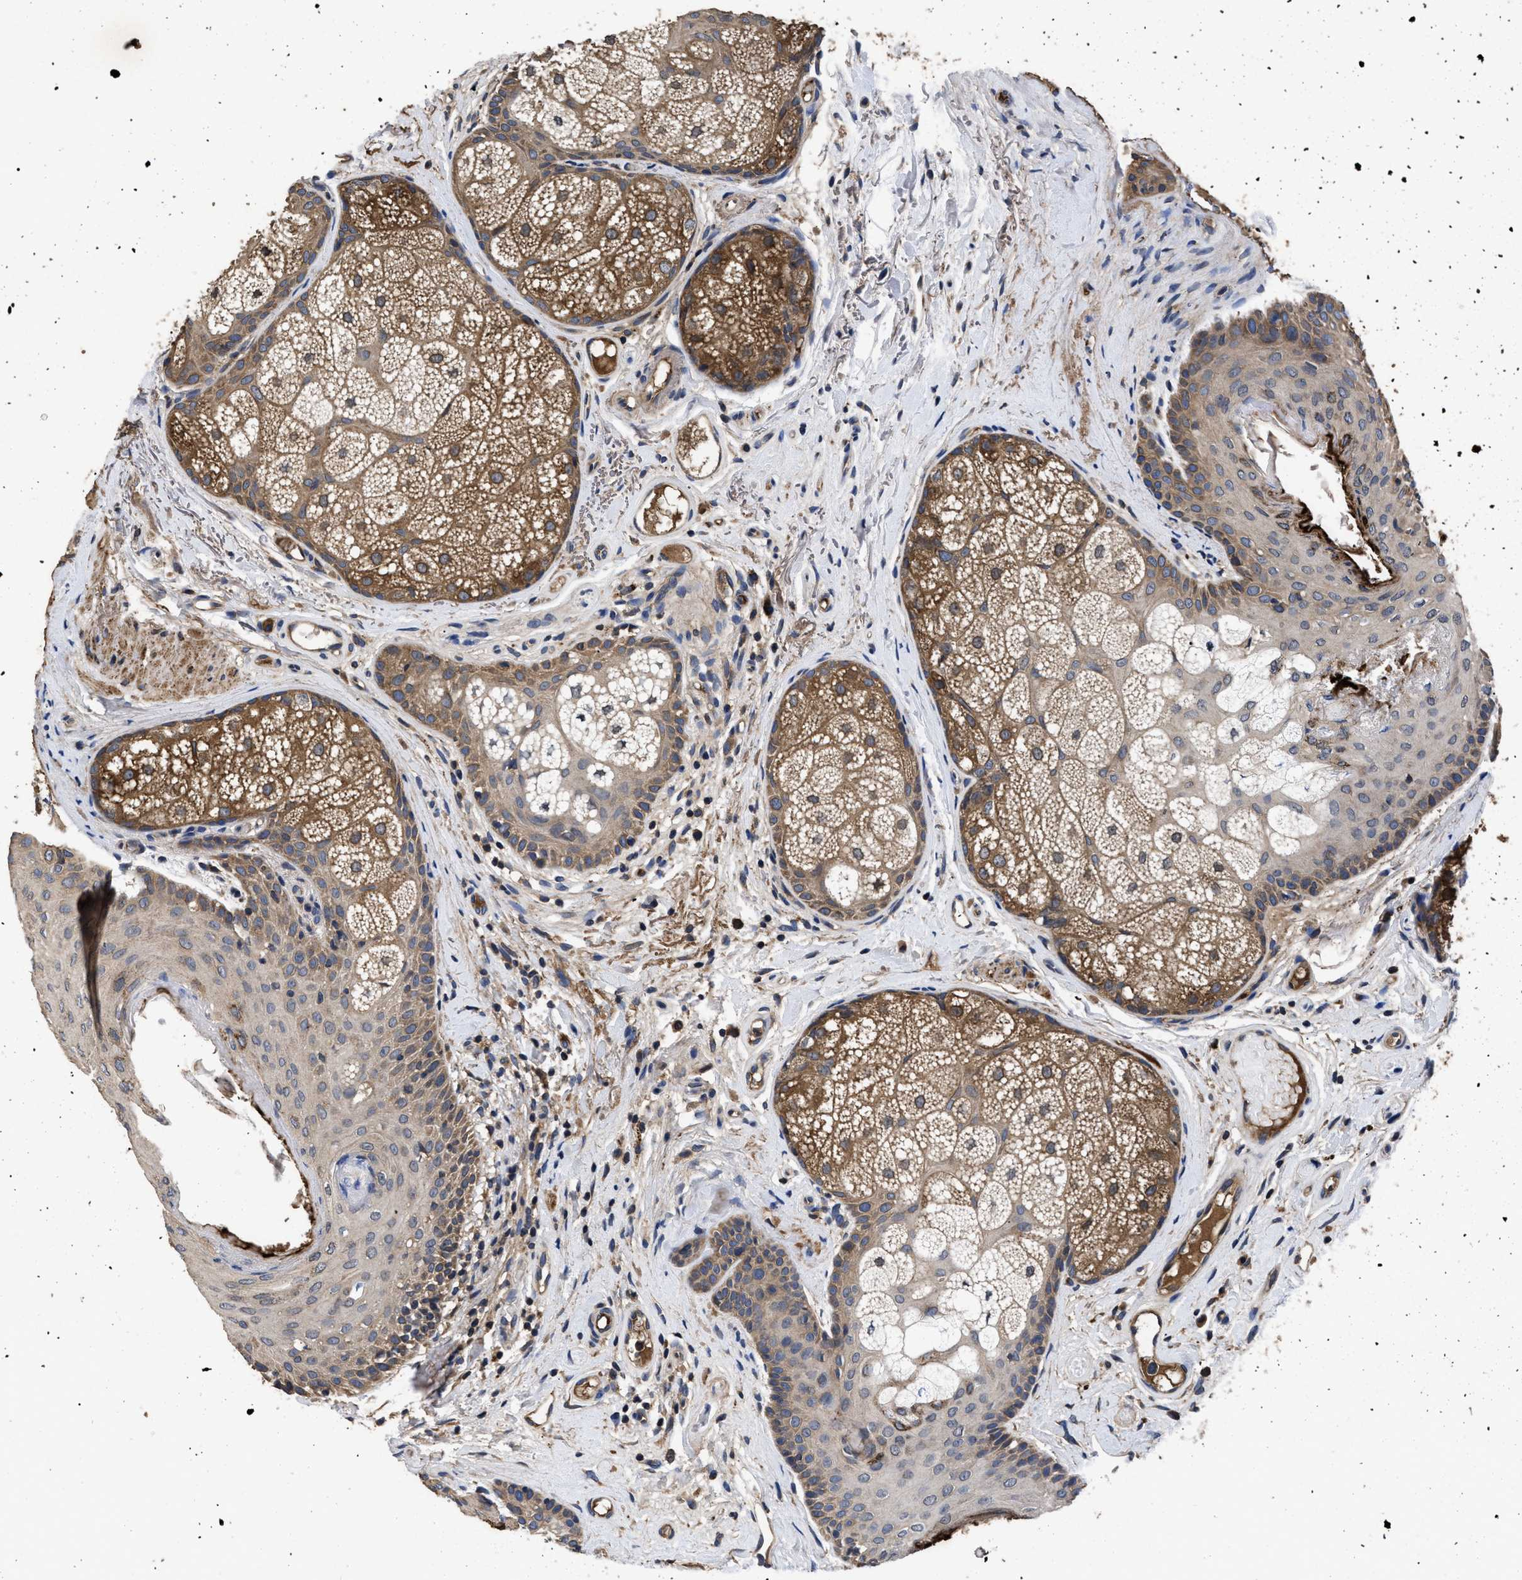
{"staining": {"intensity": "moderate", "quantity": "25%-75%", "location": "cytoplasmic/membranous"}, "tissue": "oral mucosa", "cell_type": "Squamous epithelial cells", "image_type": "normal", "snomed": [{"axis": "morphology", "description": "Normal tissue, NOS"}, {"axis": "topography", "description": "Skin"}, {"axis": "topography", "description": "Oral tissue"}], "caption": "This image displays IHC staining of normal human oral mucosa, with medium moderate cytoplasmic/membranous positivity in about 25%-75% of squamous epithelial cells.", "gene": "LRRC3", "patient": {"sex": "male", "age": 84}}